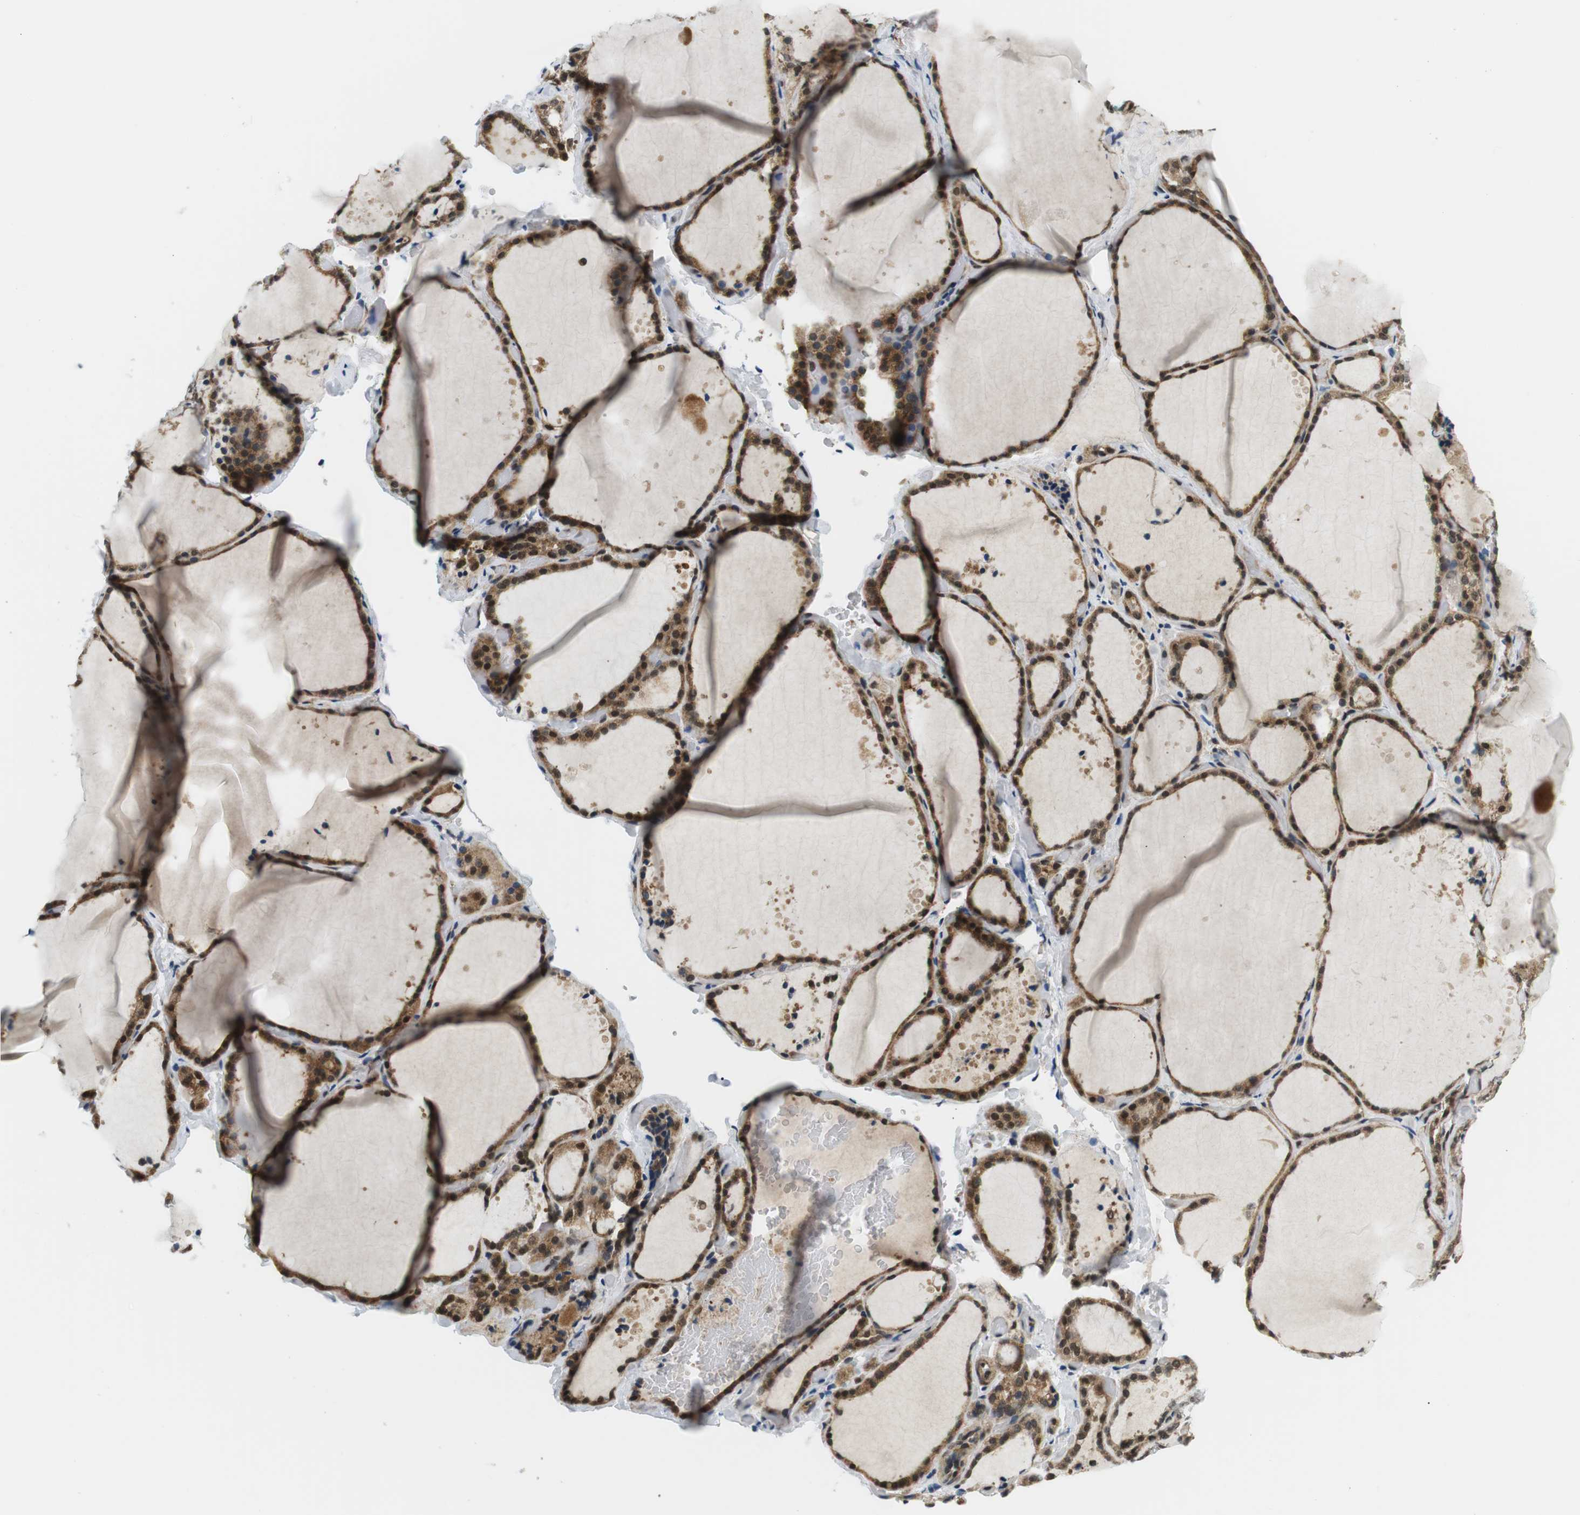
{"staining": {"intensity": "strong", "quantity": ">75%", "location": "cytoplasmic/membranous,nuclear"}, "tissue": "thyroid gland", "cell_type": "Glandular cells", "image_type": "normal", "snomed": [{"axis": "morphology", "description": "Normal tissue, NOS"}, {"axis": "topography", "description": "Thyroid gland"}], "caption": "Normal thyroid gland reveals strong cytoplasmic/membranous,nuclear expression in approximately >75% of glandular cells, visualized by immunohistochemistry.", "gene": "CSNK2B", "patient": {"sex": "female", "age": 44}}